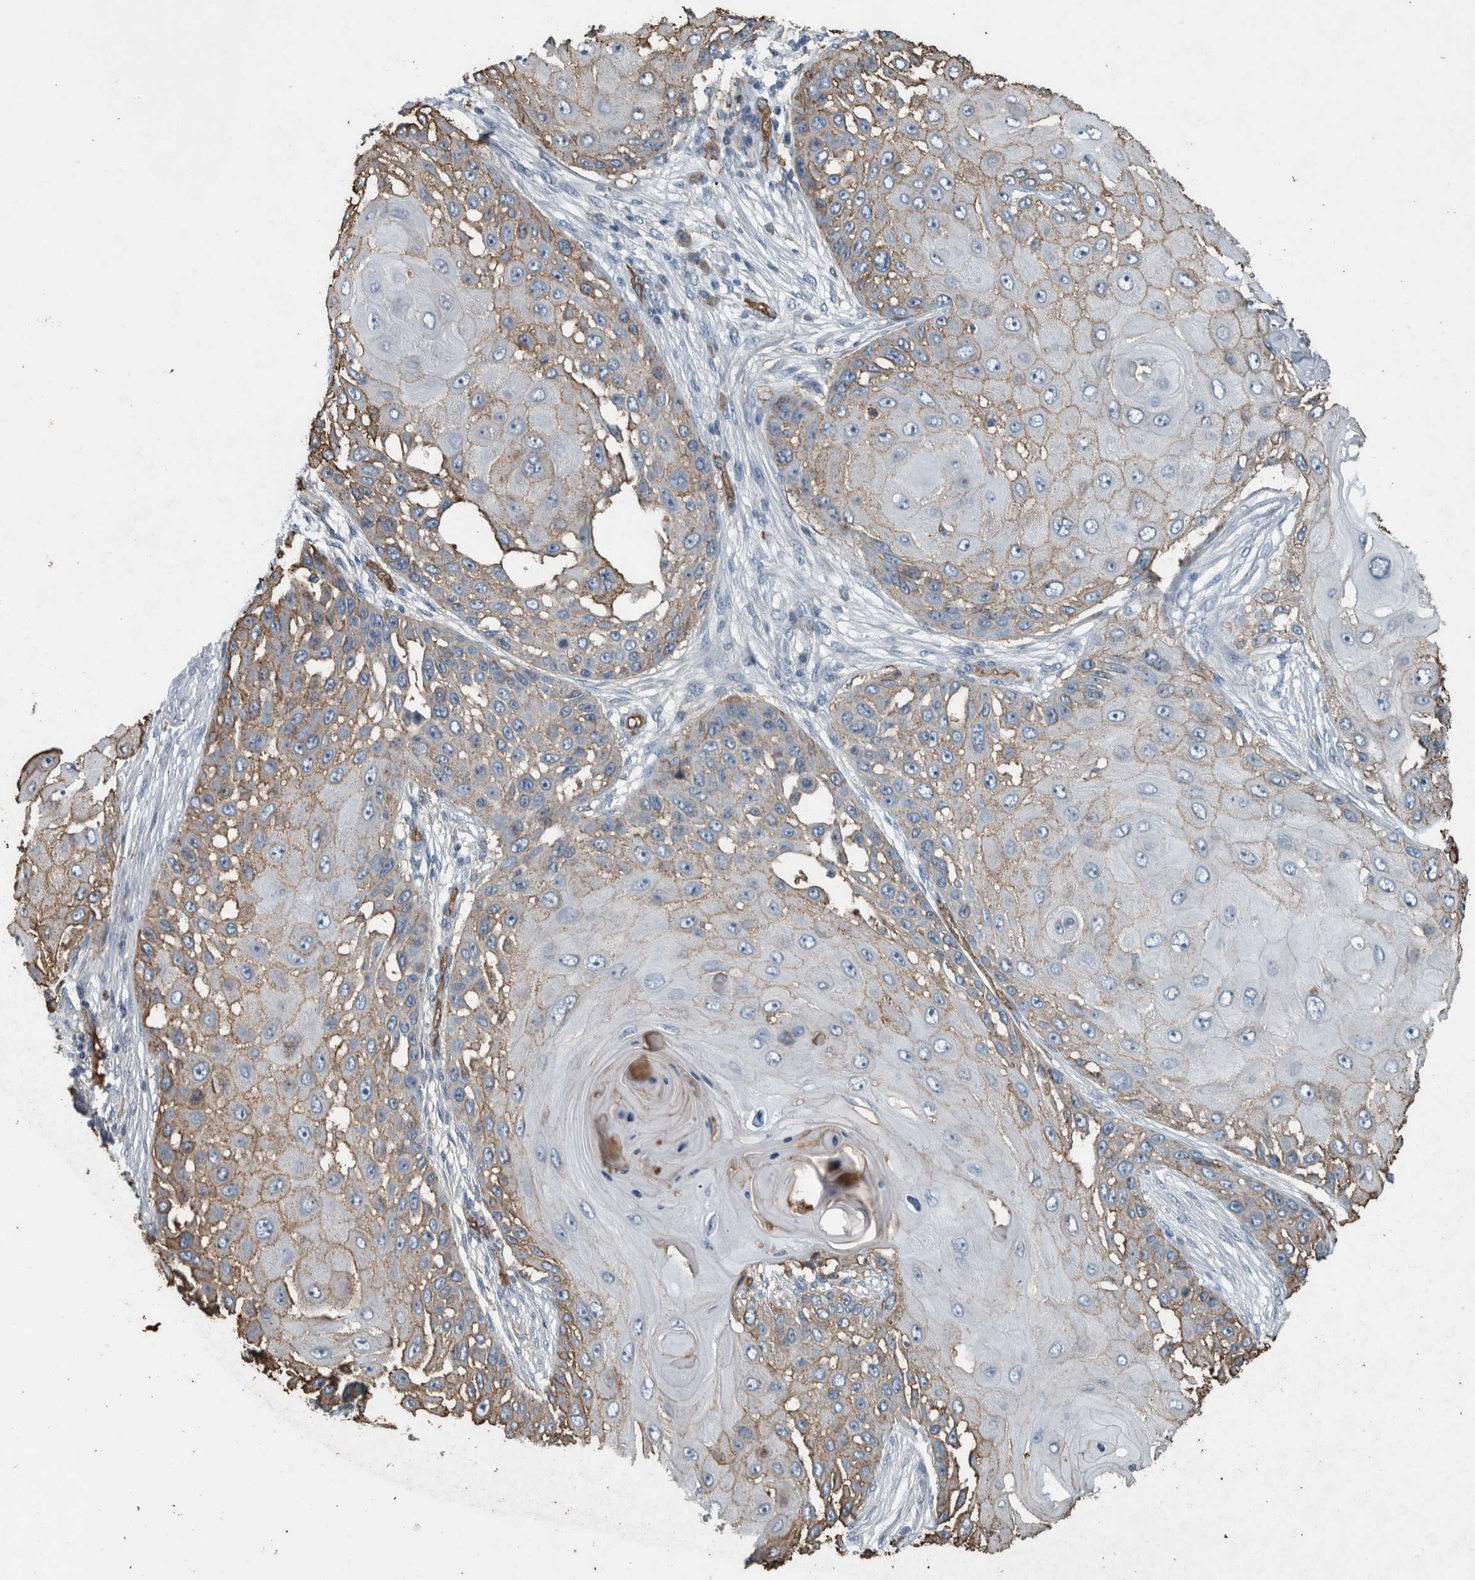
{"staining": {"intensity": "weak", "quantity": "25%-75%", "location": "cytoplasmic/membranous"}, "tissue": "skin cancer", "cell_type": "Tumor cells", "image_type": "cancer", "snomed": [{"axis": "morphology", "description": "Squamous cell carcinoma, NOS"}, {"axis": "topography", "description": "Skin"}], "caption": "The histopathology image exhibits staining of skin cancer, revealing weak cytoplasmic/membranous protein expression (brown color) within tumor cells.", "gene": "LBP", "patient": {"sex": "female", "age": 44}}